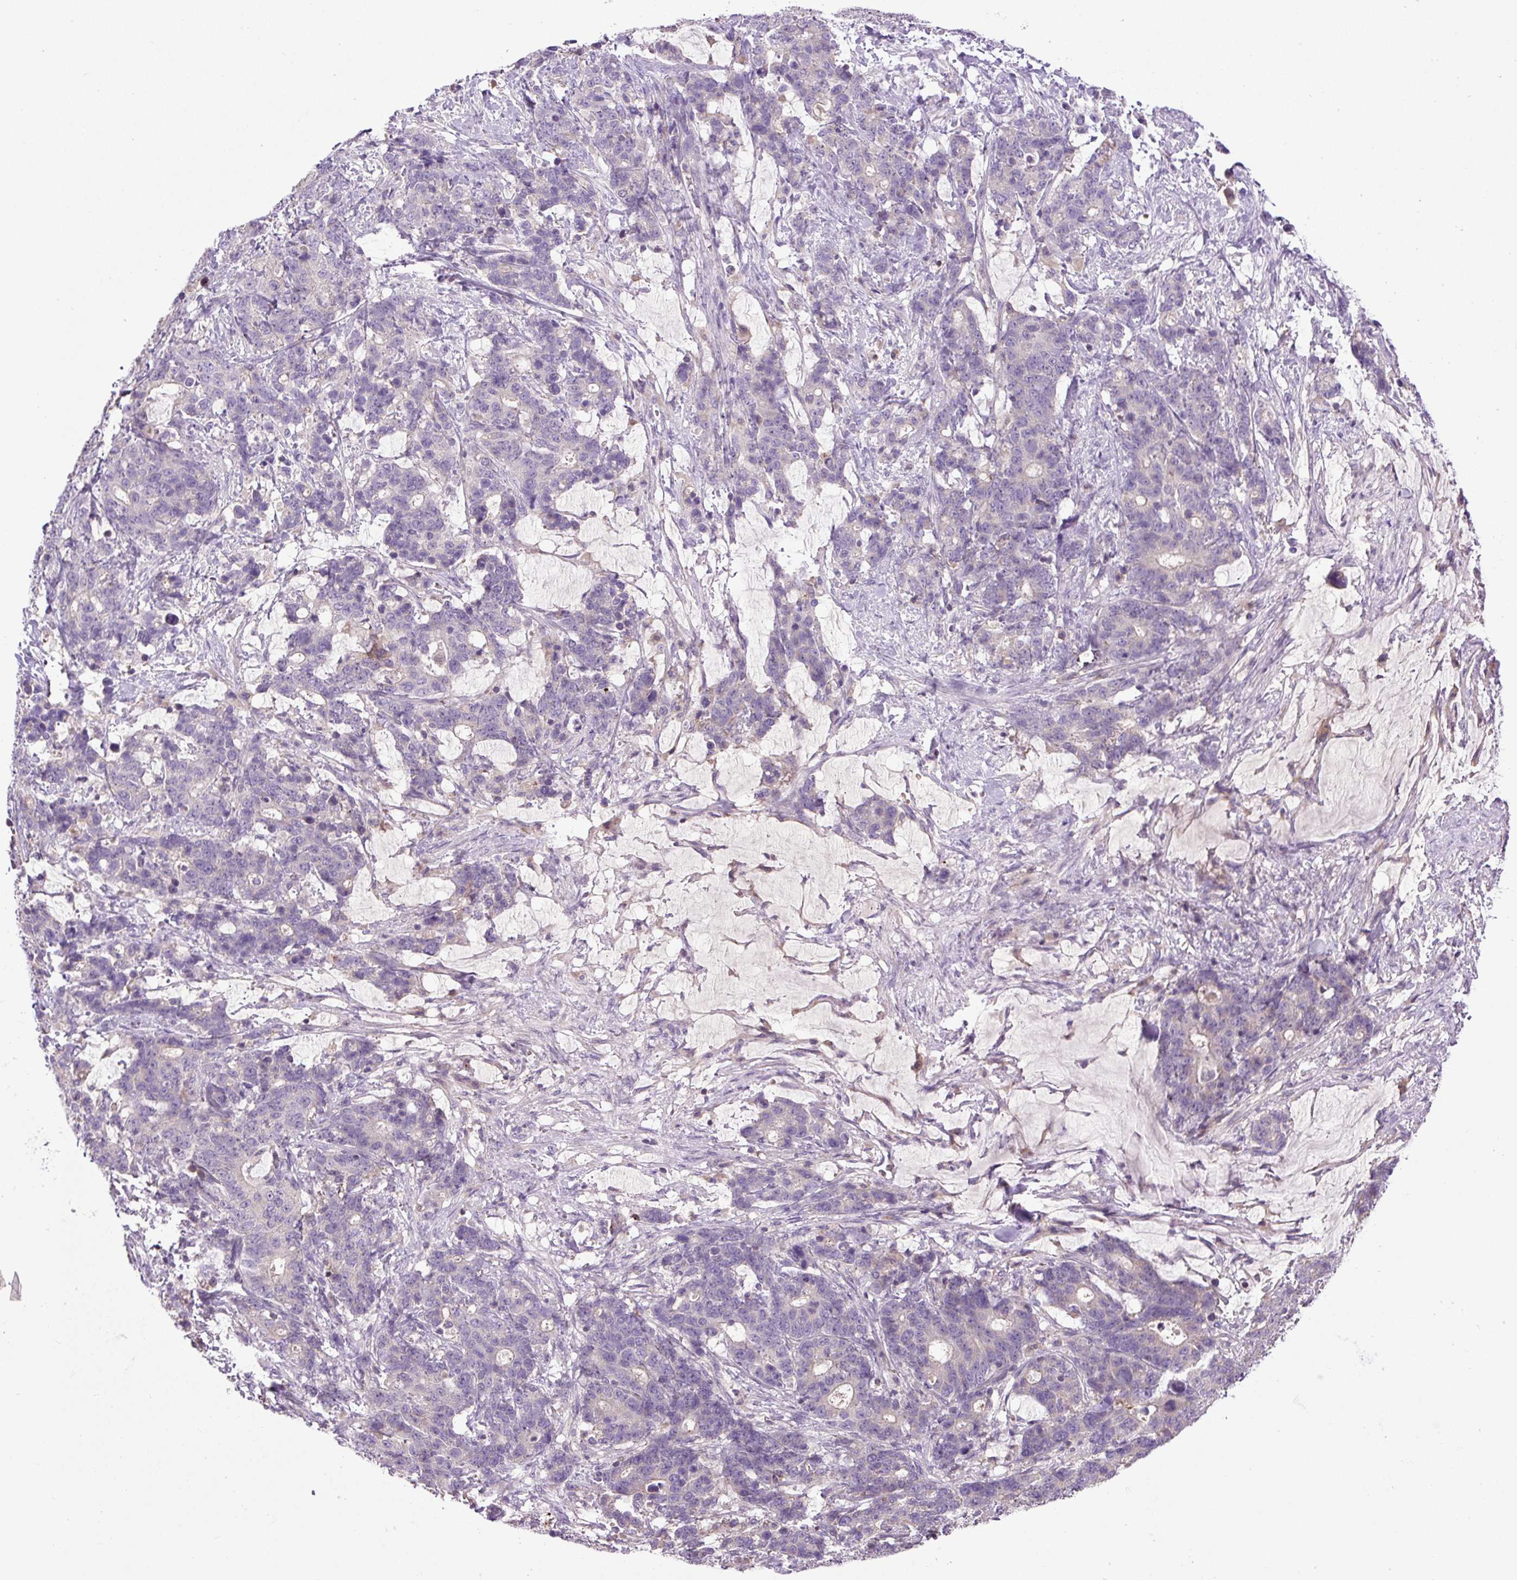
{"staining": {"intensity": "negative", "quantity": "none", "location": "none"}, "tissue": "stomach cancer", "cell_type": "Tumor cells", "image_type": "cancer", "snomed": [{"axis": "morphology", "description": "Normal tissue, NOS"}, {"axis": "morphology", "description": "Adenocarcinoma, NOS"}, {"axis": "topography", "description": "Stomach"}], "caption": "Protein analysis of stomach cancer (adenocarcinoma) displays no significant positivity in tumor cells. Brightfield microscopy of immunohistochemistry stained with DAB (3,3'-diaminobenzidine) (brown) and hematoxylin (blue), captured at high magnification.", "gene": "CXCL13", "patient": {"sex": "female", "age": 64}}